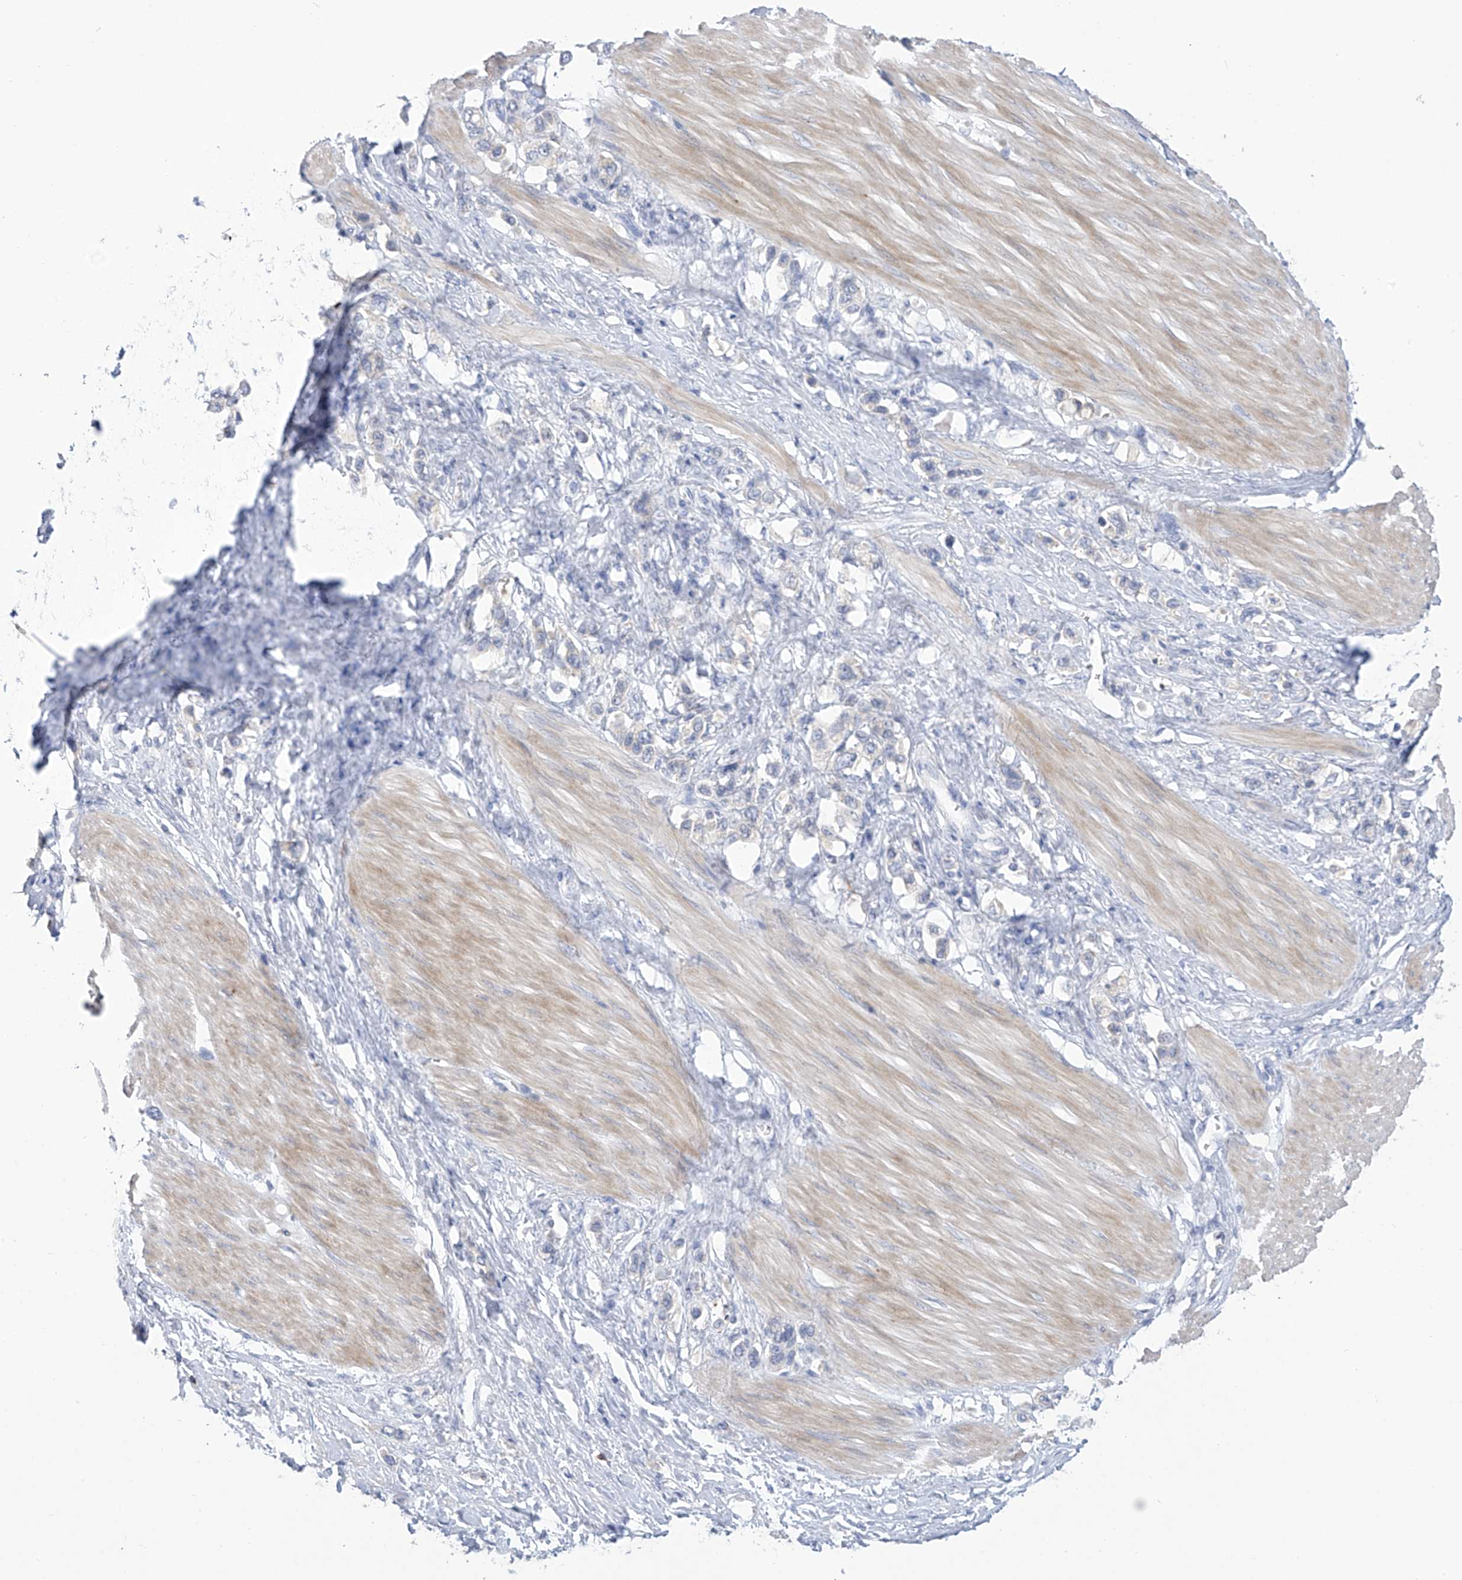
{"staining": {"intensity": "negative", "quantity": "none", "location": "none"}, "tissue": "stomach cancer", "cell_type": "Tumor cells", "image_type": "cancer", "snomed": [{"axis": "morphology", "description": "Adenocarcinoma, NOS"}, {"axis": "topography", "description": "Stomach"}], "caption": "DAB immunohistochemical staining of stomach cancer (adenocarcinoma) demonstrates no significant expression in tumor cells.", "gene": "SLCO4A1", "patient": {"sex": "female", "age": 65}}